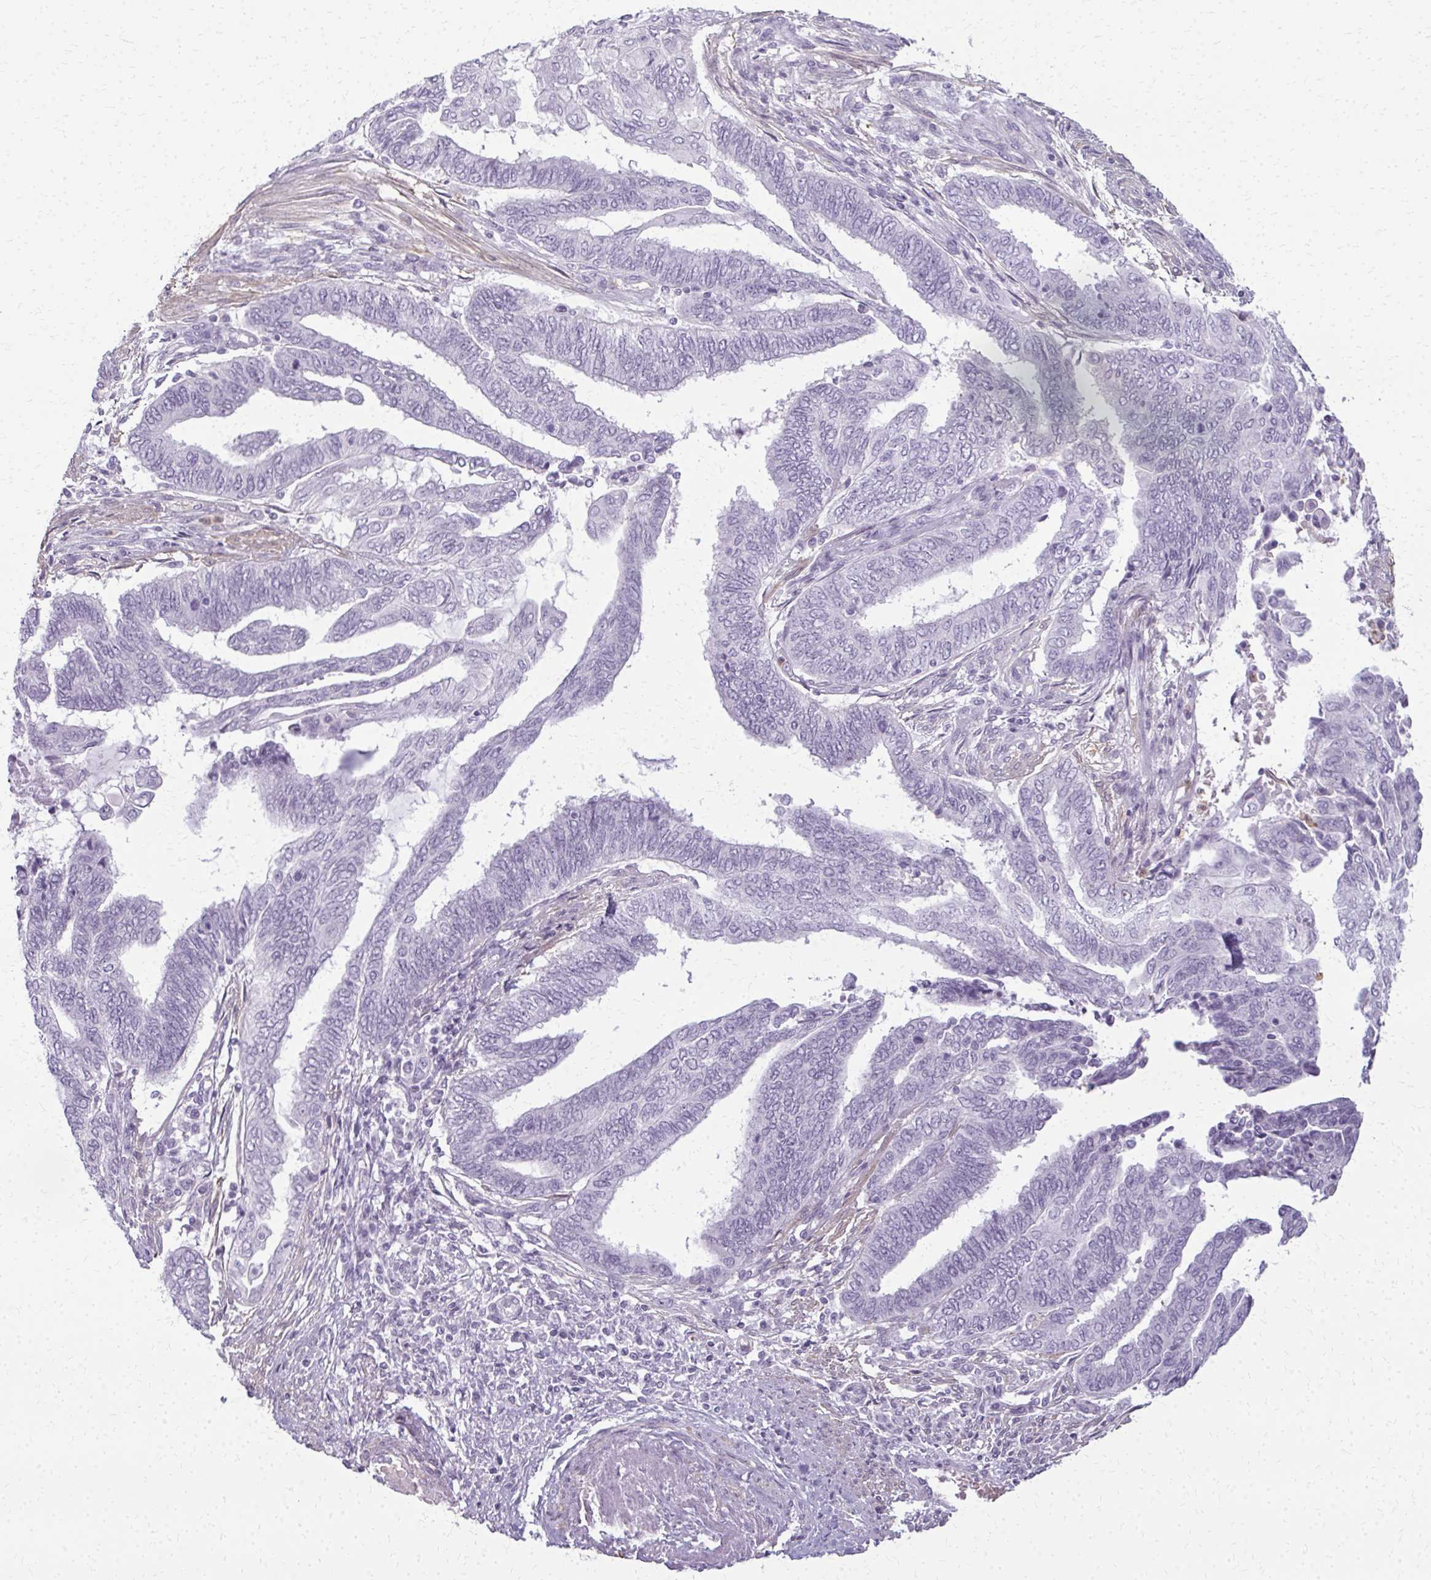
{"staining": {"intensity": "negative", "quantity": "none", "location": "none"}, "tissue": "endometrial cancer", "cell_type": "Tumor cells", "image_type": "cancer", "snomed": [{"axis": "morphology", "description": "Adenocarcinoma, NOS"}, {"axis": "topography", "description": "Uterus"}, {"axis": "topography", "description": "Endometrium"}], "caption": "Human adenocarcinoma (endometrial) stained for a protein using immunohistochemistry exhibits no staining in tumor cells.", "gene": "CA3", "patient": {"sex": "female", "age": 70}}